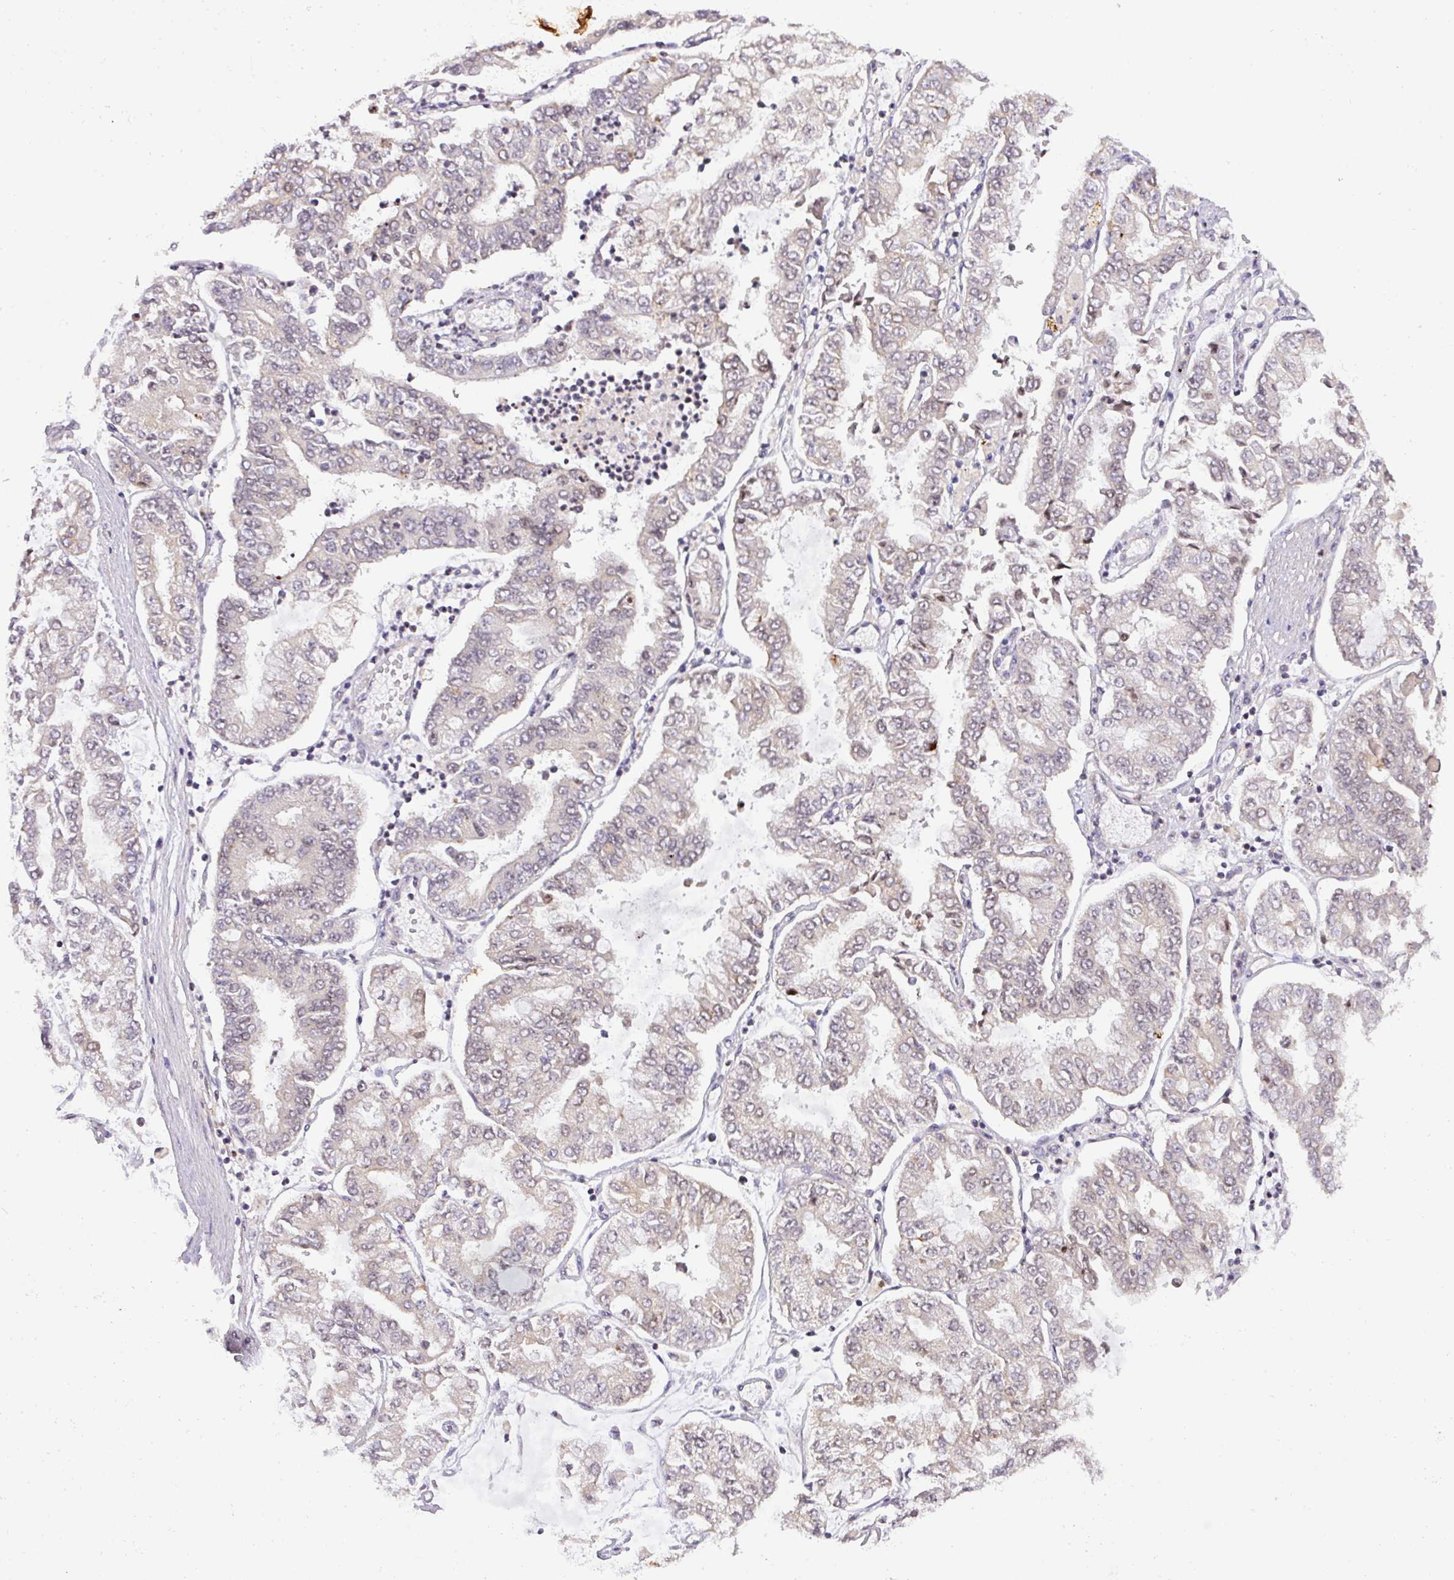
{"staining": {"intensity": "negative", "quantity": "none", "location": "none"}, "tissue": "stomach cancer", "cell_type": "Tumor cells", "image_type": "cancer", "snomed": [{"axis": "morphology", "description": "Adenocarcinoma, NOS"}, {"axis": "topography", "description": "Stomach"}], "caption": "An image of adenocarcinoma (stomach) stained for a protein displays no brown staining in tumor cells.", "gene": "ZNF394", "patient": {"sex": "male", "age": 76}}